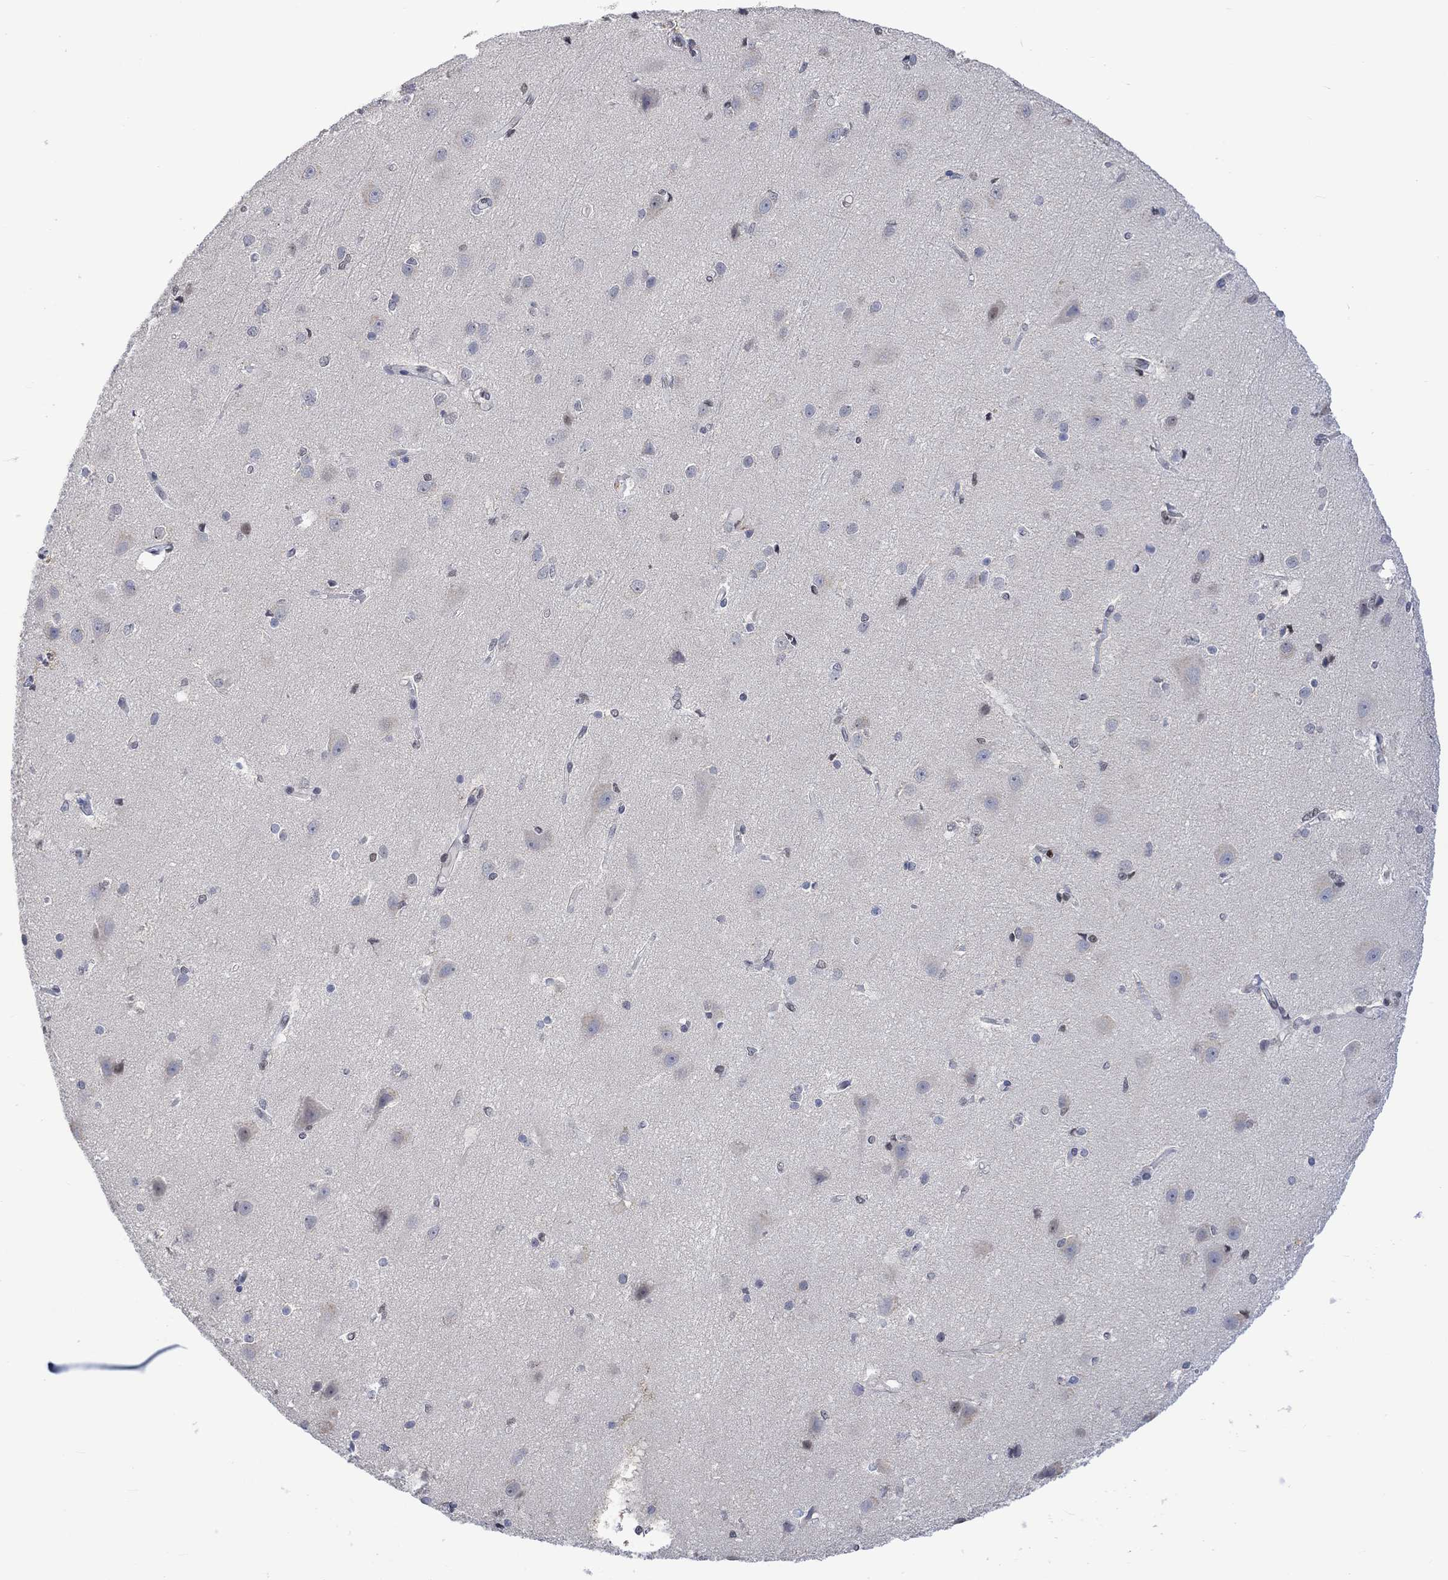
{"staining": {"intensity": "negative", "quantity": "none", "location": "none"}, "tissue": "cerebral cortex", "cell_type": "Endothelial cells", "image_type": "normal", "snomed": [{"axis": "morphology", "description": "Normal tissue, NOS"}, {"axis": "topography", "description": "Cerebral cortex"}], "caption": "Image shows no significant protein positivity in endothelial cells of benign cerebral cortex.", "gene": "RAD54L2", "patient": {"sex": "male", "age": 37}}